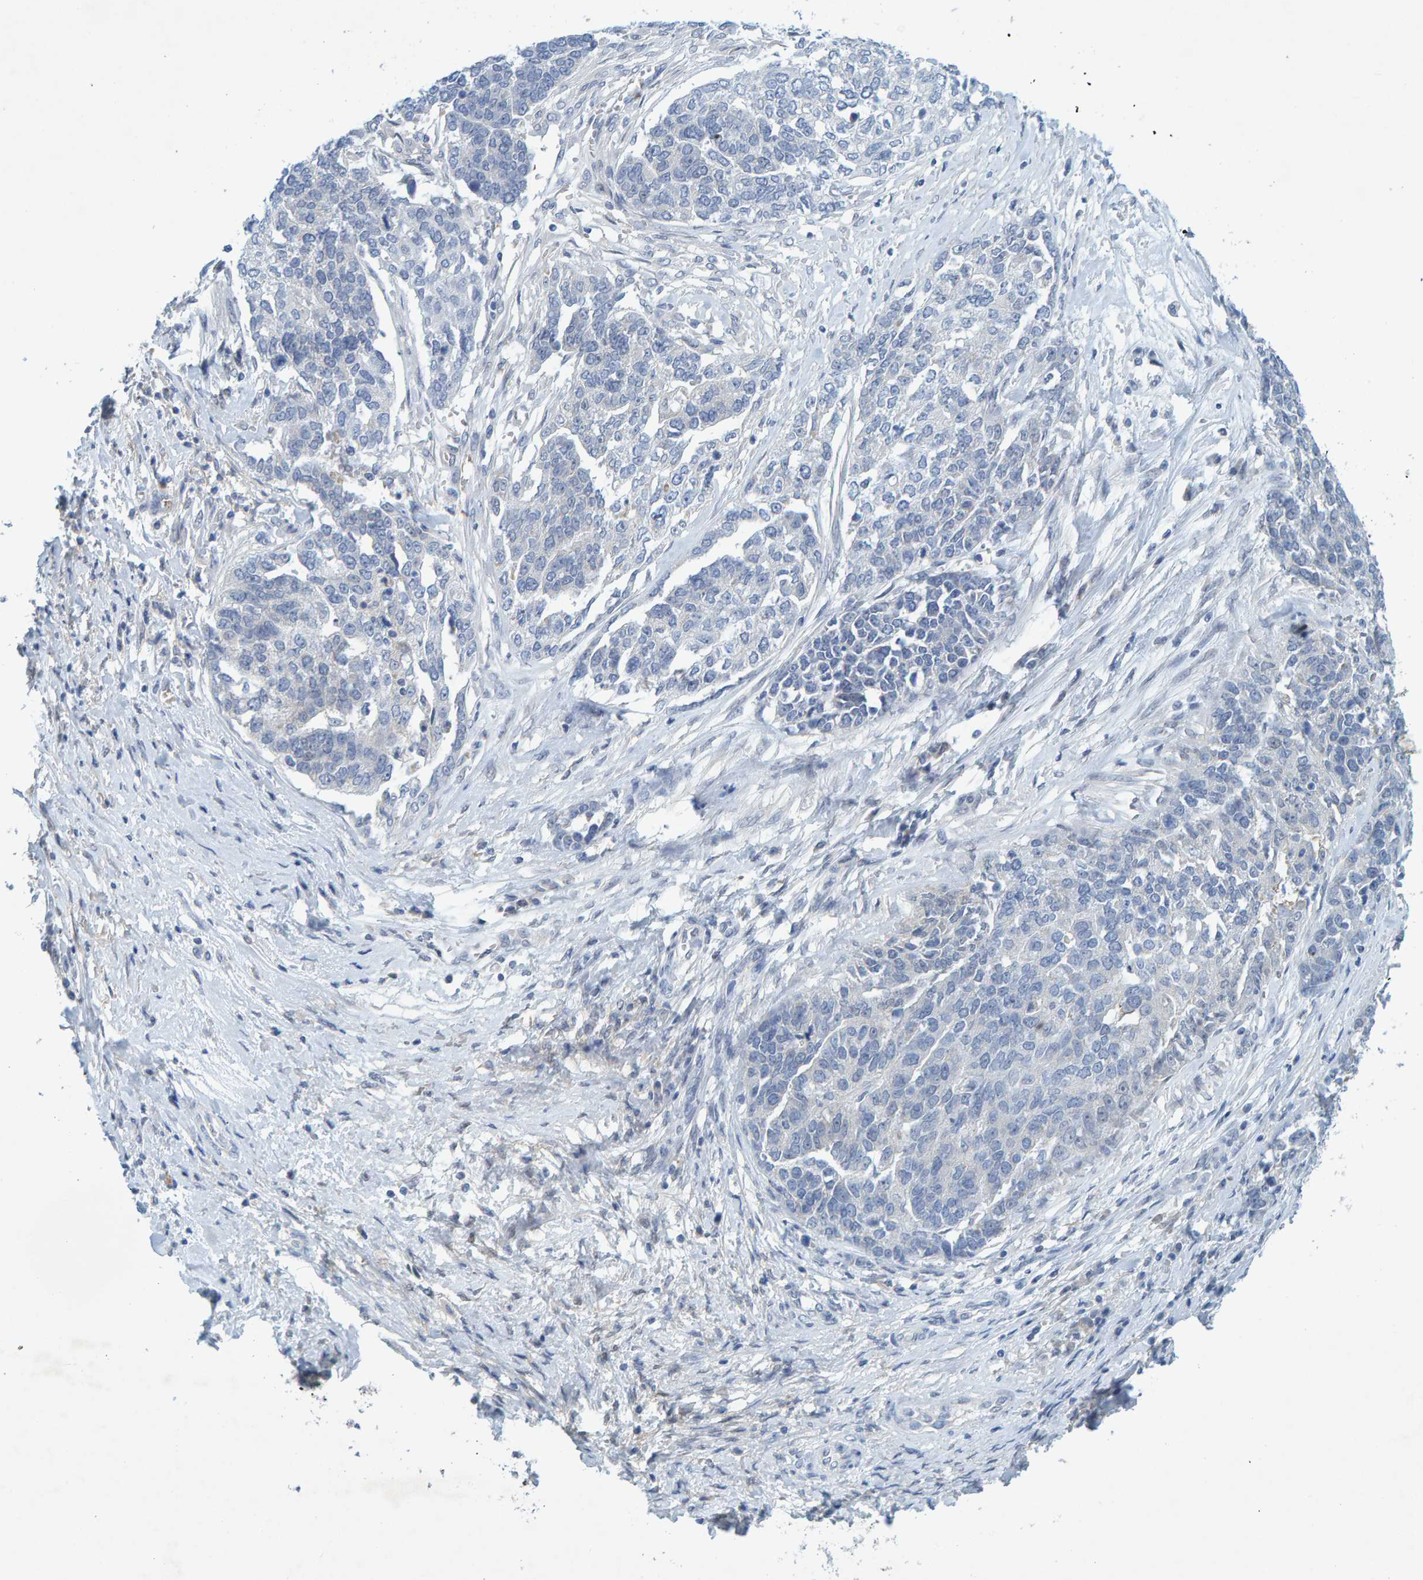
{"staining": {"intensity": "negative", "quantity": "none", "location": "none"}, "tissue": "ovarian cancer", "cell_type": "Tumor cells", "image_type": "cancer", "snomed": [{"axis": "morphology", "description": "Cystadenocarcinoma, serous, NOS"}, {"axis": "topography", "description": "Ovary"}], "caption": "IHC photomicrograph of neoplastic tissue: human serous cystadenocarcinoma (ovarian) stained with DAB reveals no significant protein positivity in tumor cells.", "gene": "ALAD", "patient": {"sex": "female", "age": 44}}